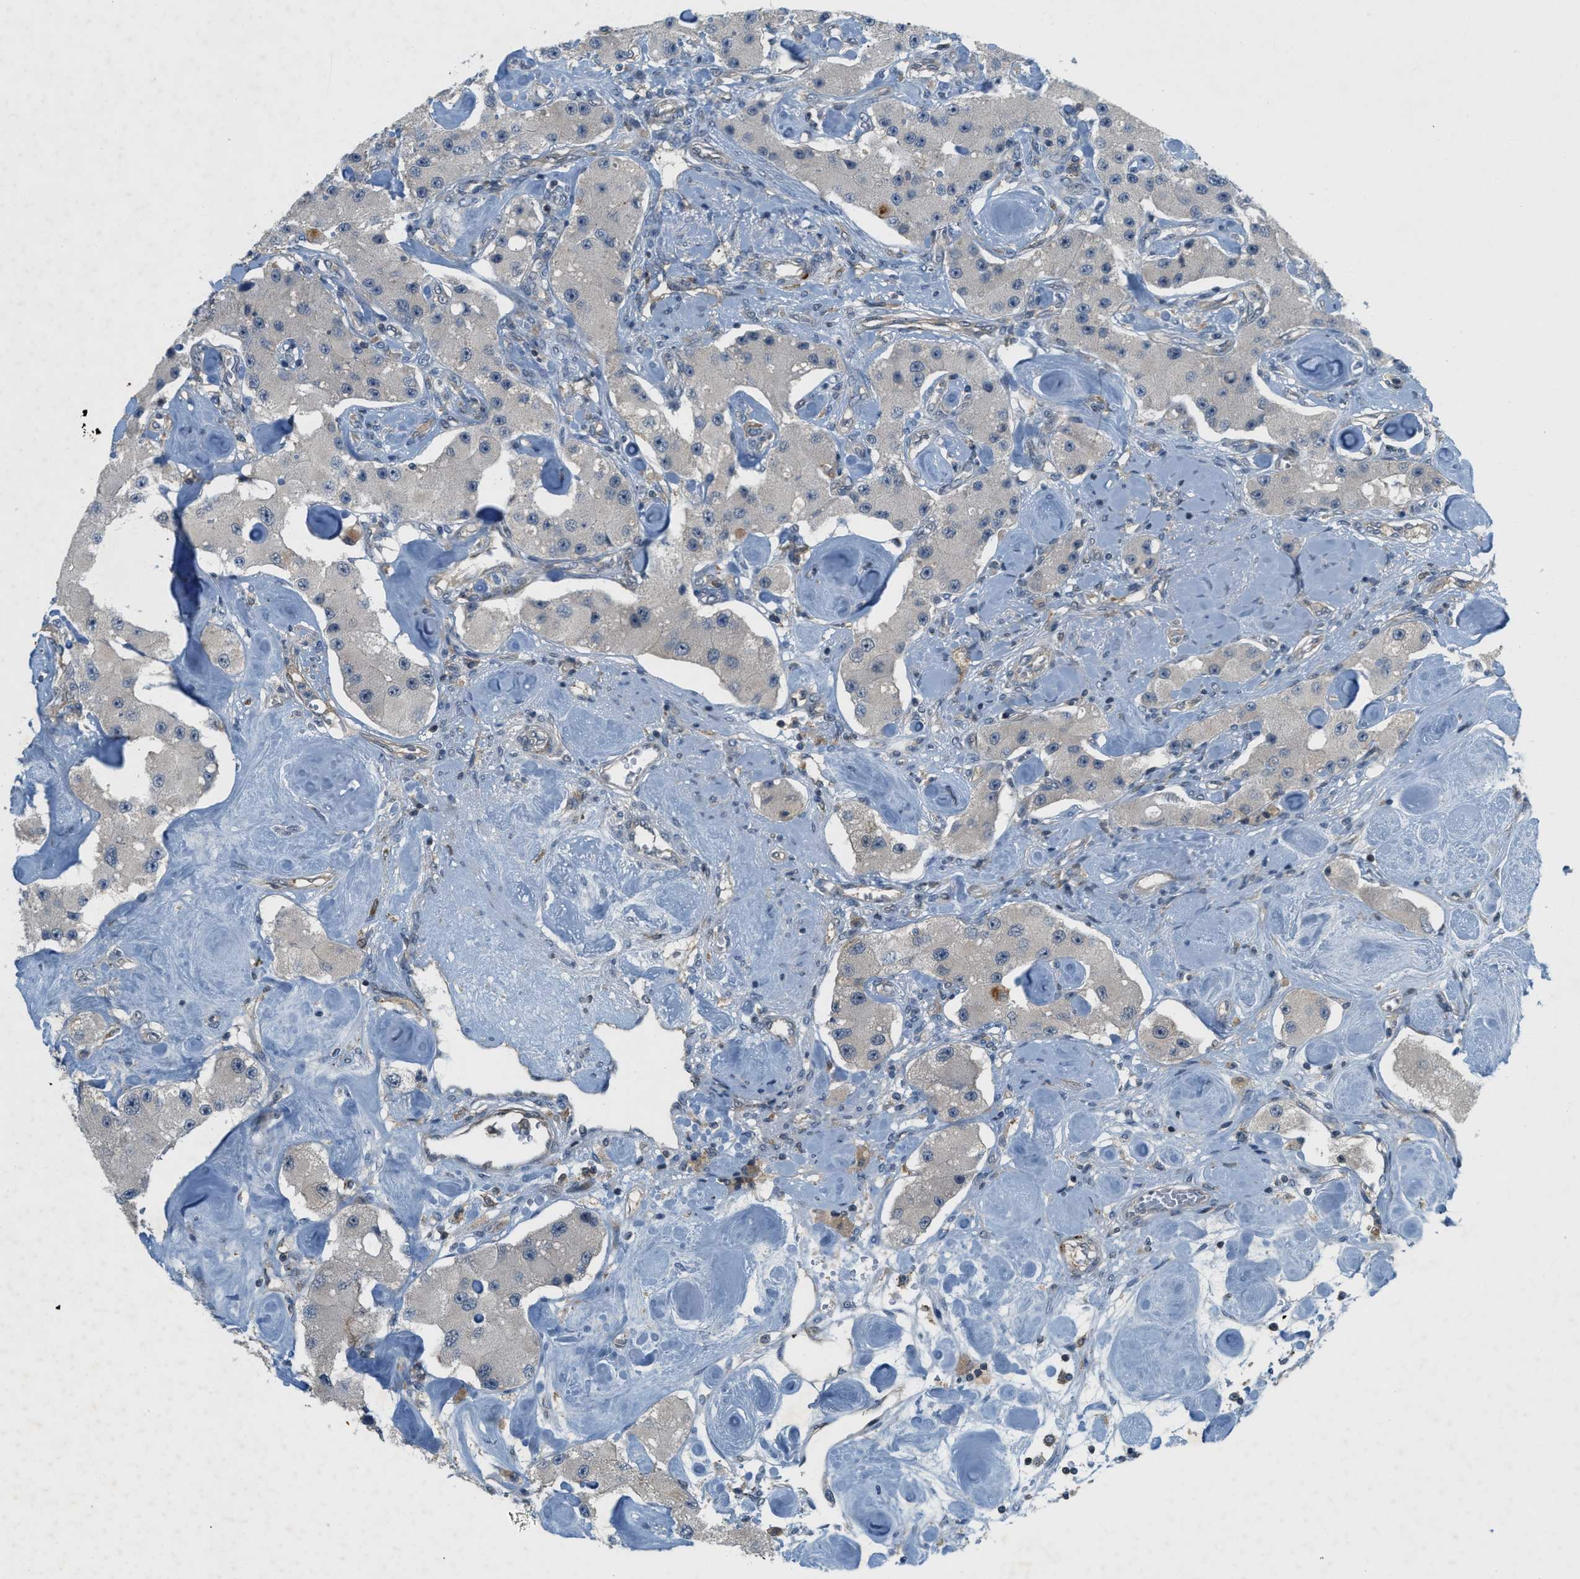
{"staining": {"intensity": "negative", "quantity": "none", "location": "none"}, "tissue": "carcinoid", "cell_type": "Tumor cells", "image_type": "cancer", "snomed": [{"axis": "morphology", "description": "Carcinoid, malignant, NOS"}, {"axis": "topography", "description": "Pancreas"}], "caption": "Immunohistochemistry histopathology image of human malignant carcinoid stained for a protein (brown), which reveals no staining in tumor cells.", "gene": "PDCL3", "patient": {"sex": "male", "age": 41}}